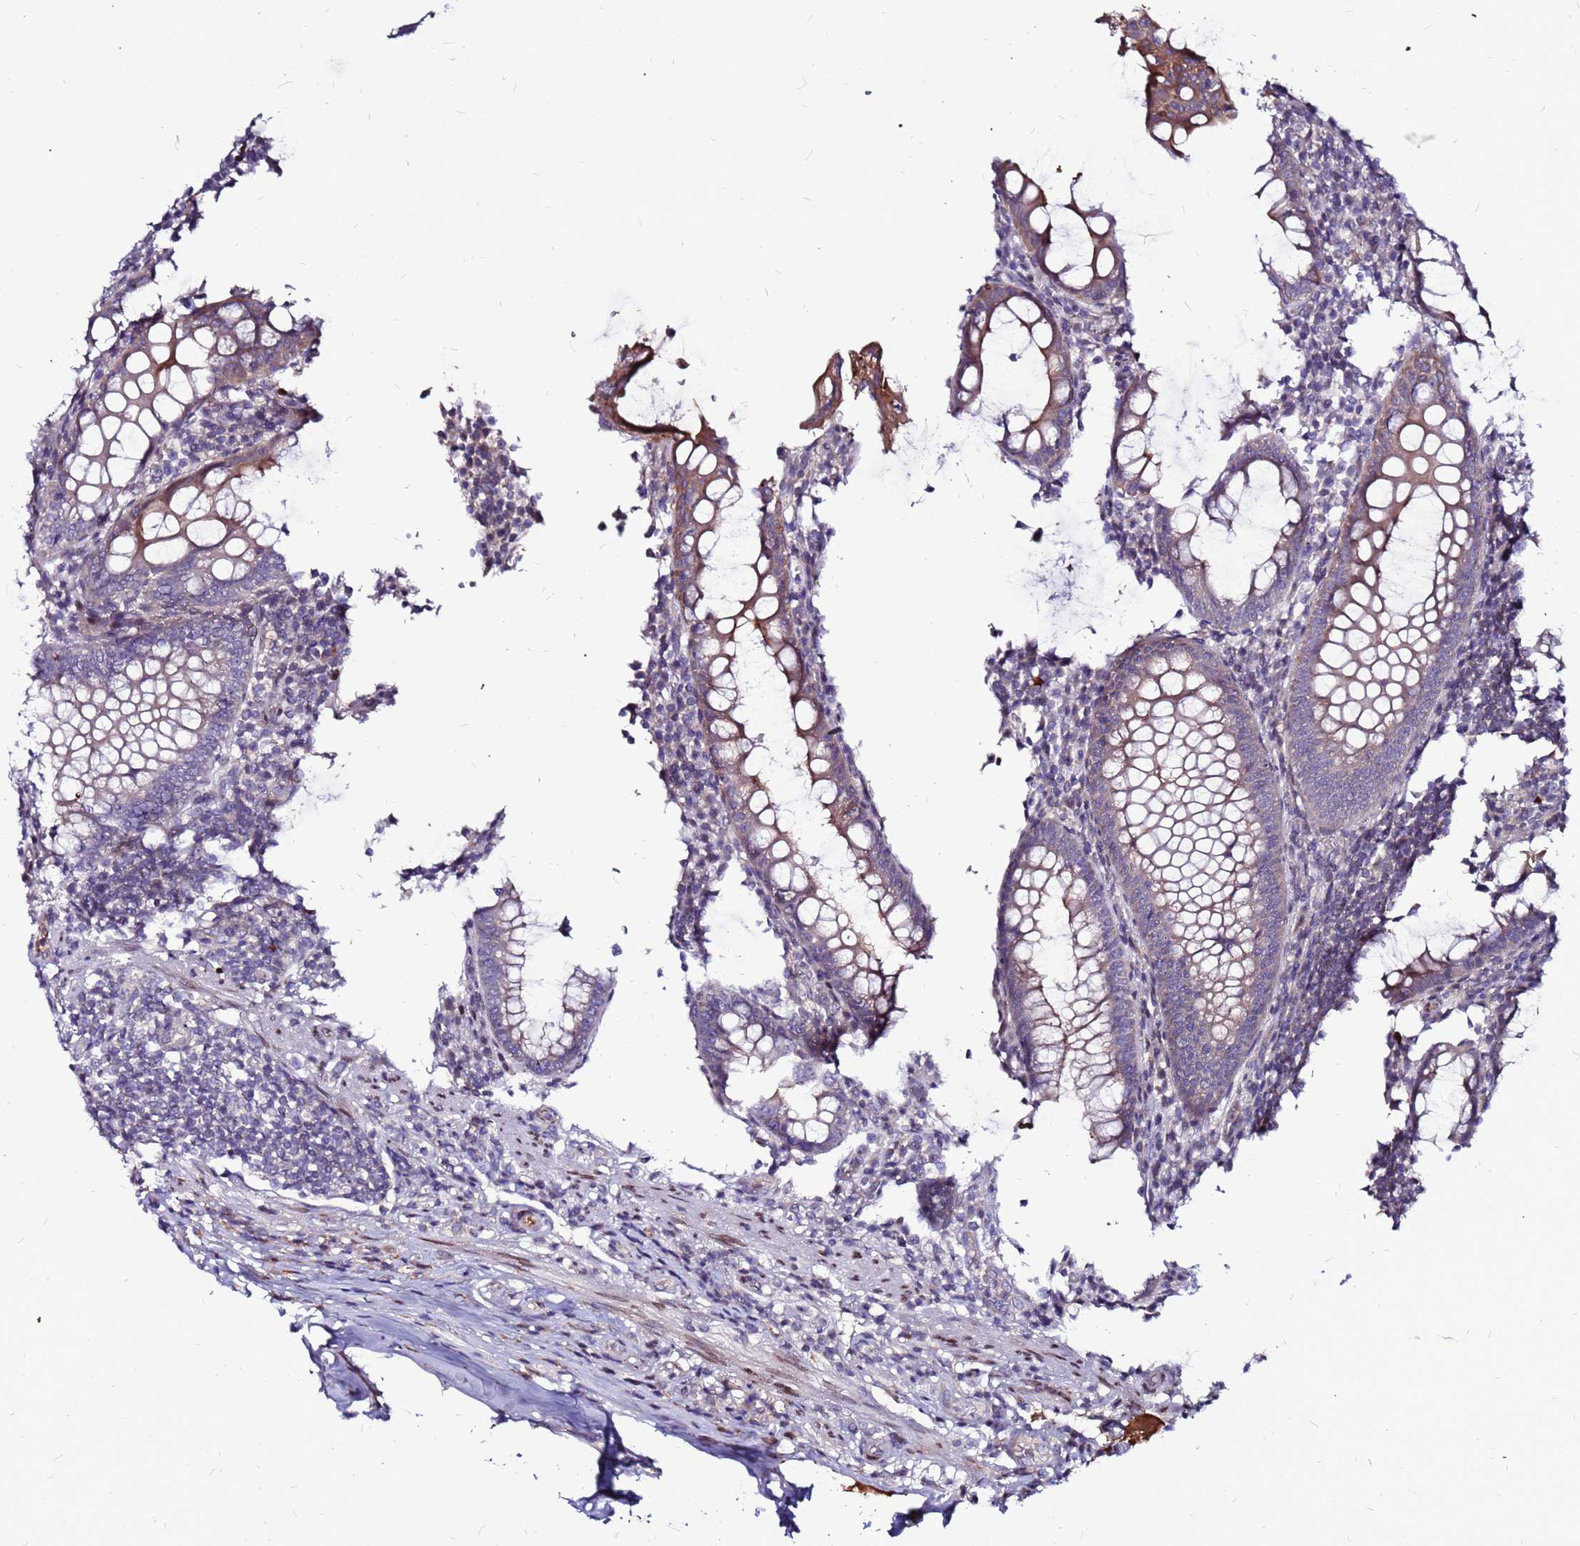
{"staining": {"intensity": "strong", "quantity": "<25%", "location": "cytoplasmic/membranous"}, "tissue": "appendix", "cell_type": "Glandular cells", "image_type": "normal", "snomed": [{"axis": "morphology", "description": "Normal tissue, NOS"}, {"axis": "topography", "description": "Appendix"}], "caption": "Appendix stained with immunohistochemistry exhibits strong cytoplasmic/membranous staining in approximately <25% of glandular cells.", "gene": "CCDC71", "patient": {"sex": "male", "age": 83}}